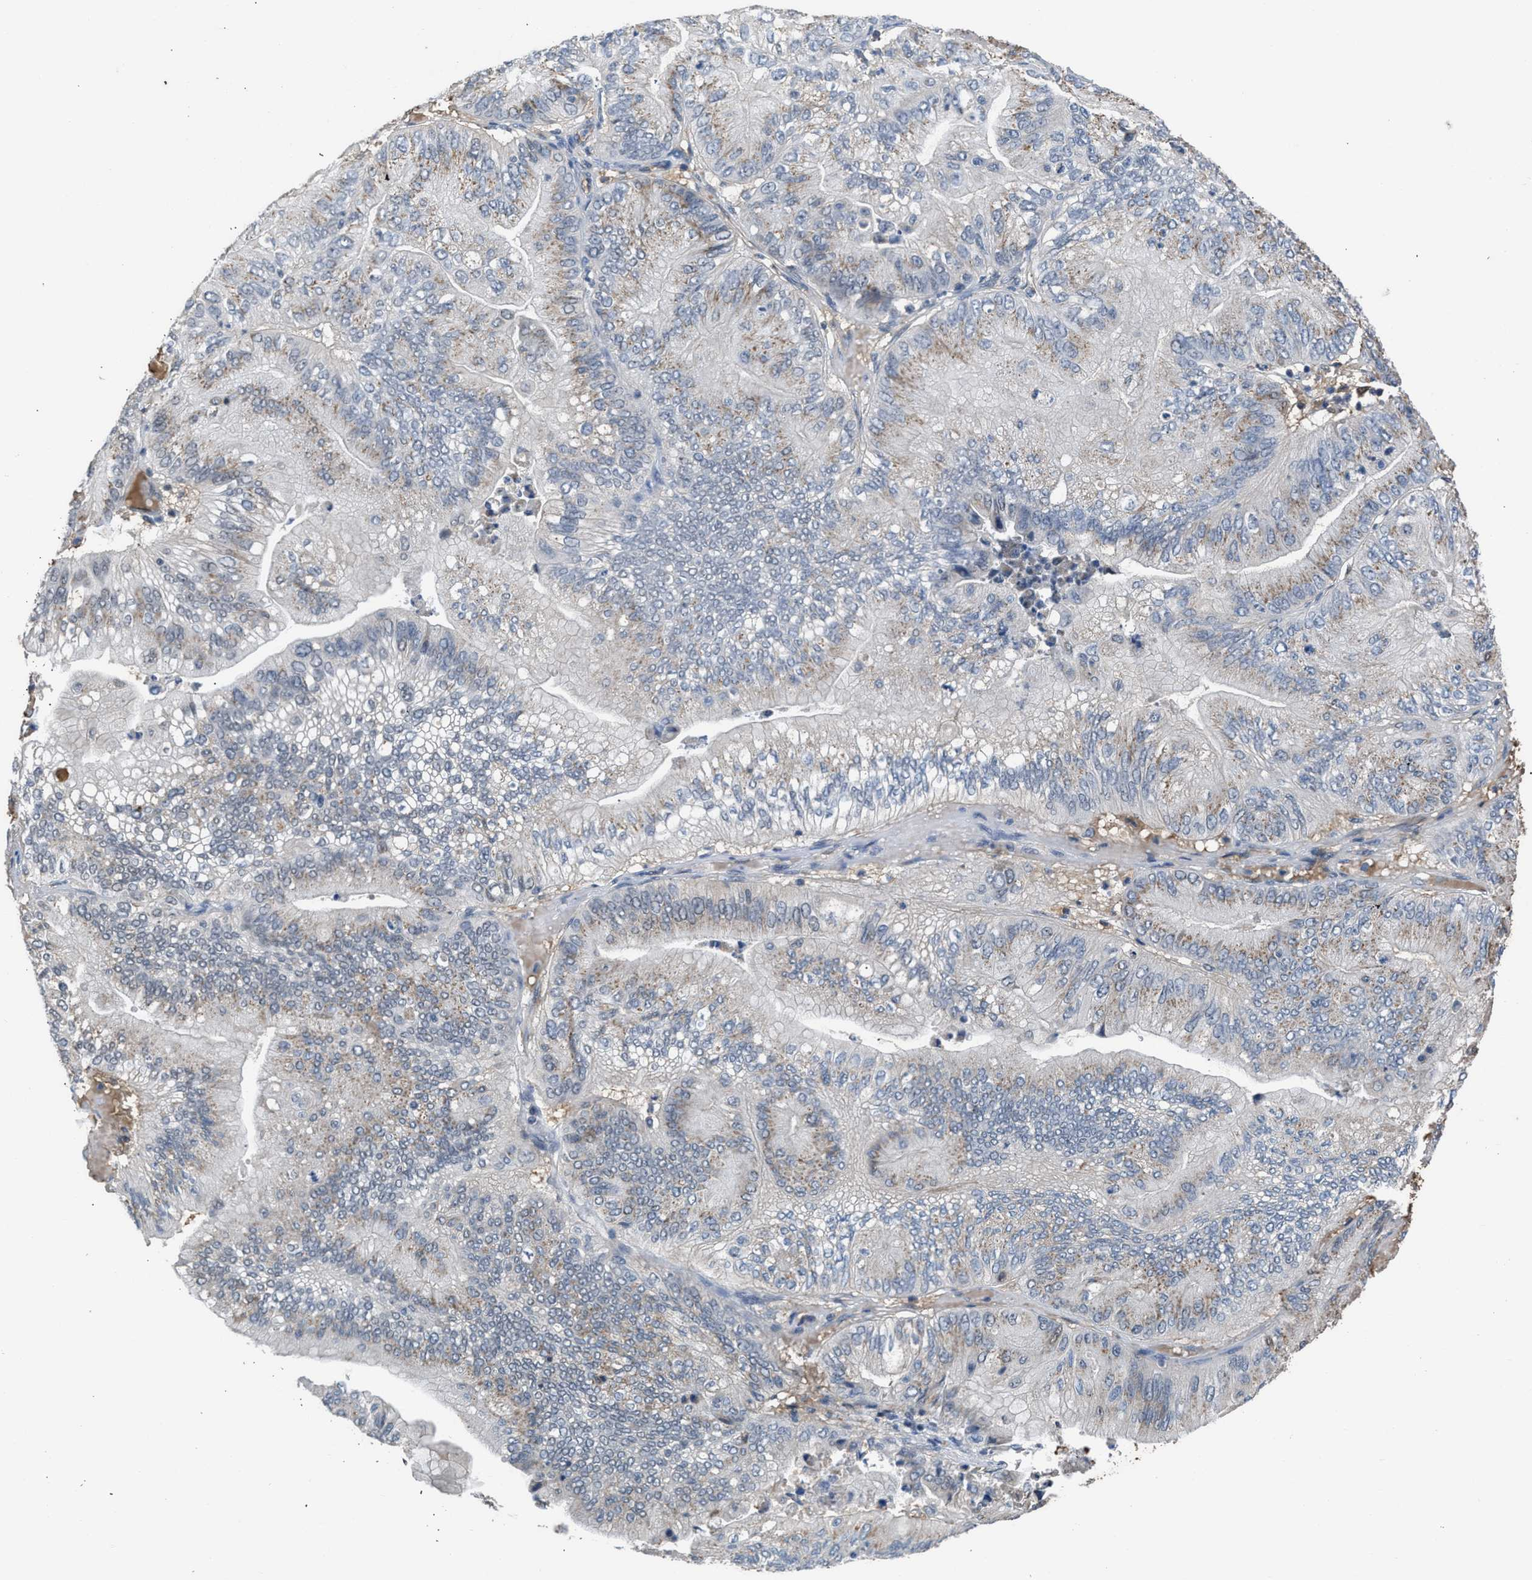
{"staining": {"intensity": "moderate", "quantity": "<25%", "location": "cytoplasmic/membranous"}, "tissue": "ovarian cancer", "cell_type": "Tumor cells", "image_type": "cancer", "snomed": [{"axis": "morphology", "description": "Cystadenocarcinoma, mucinous, NOS"}, {"axis": "topography", "description": "Ovary"}], "caption": "IHC image of human ovarian cancer stained for a protein (brown), which exhibits low levels of moderate cytoplasmic/membranous positivity in about <25% of tumor cells.", "gene": "TERF2IP", "patient": {"sex": "female", "age": 61}}